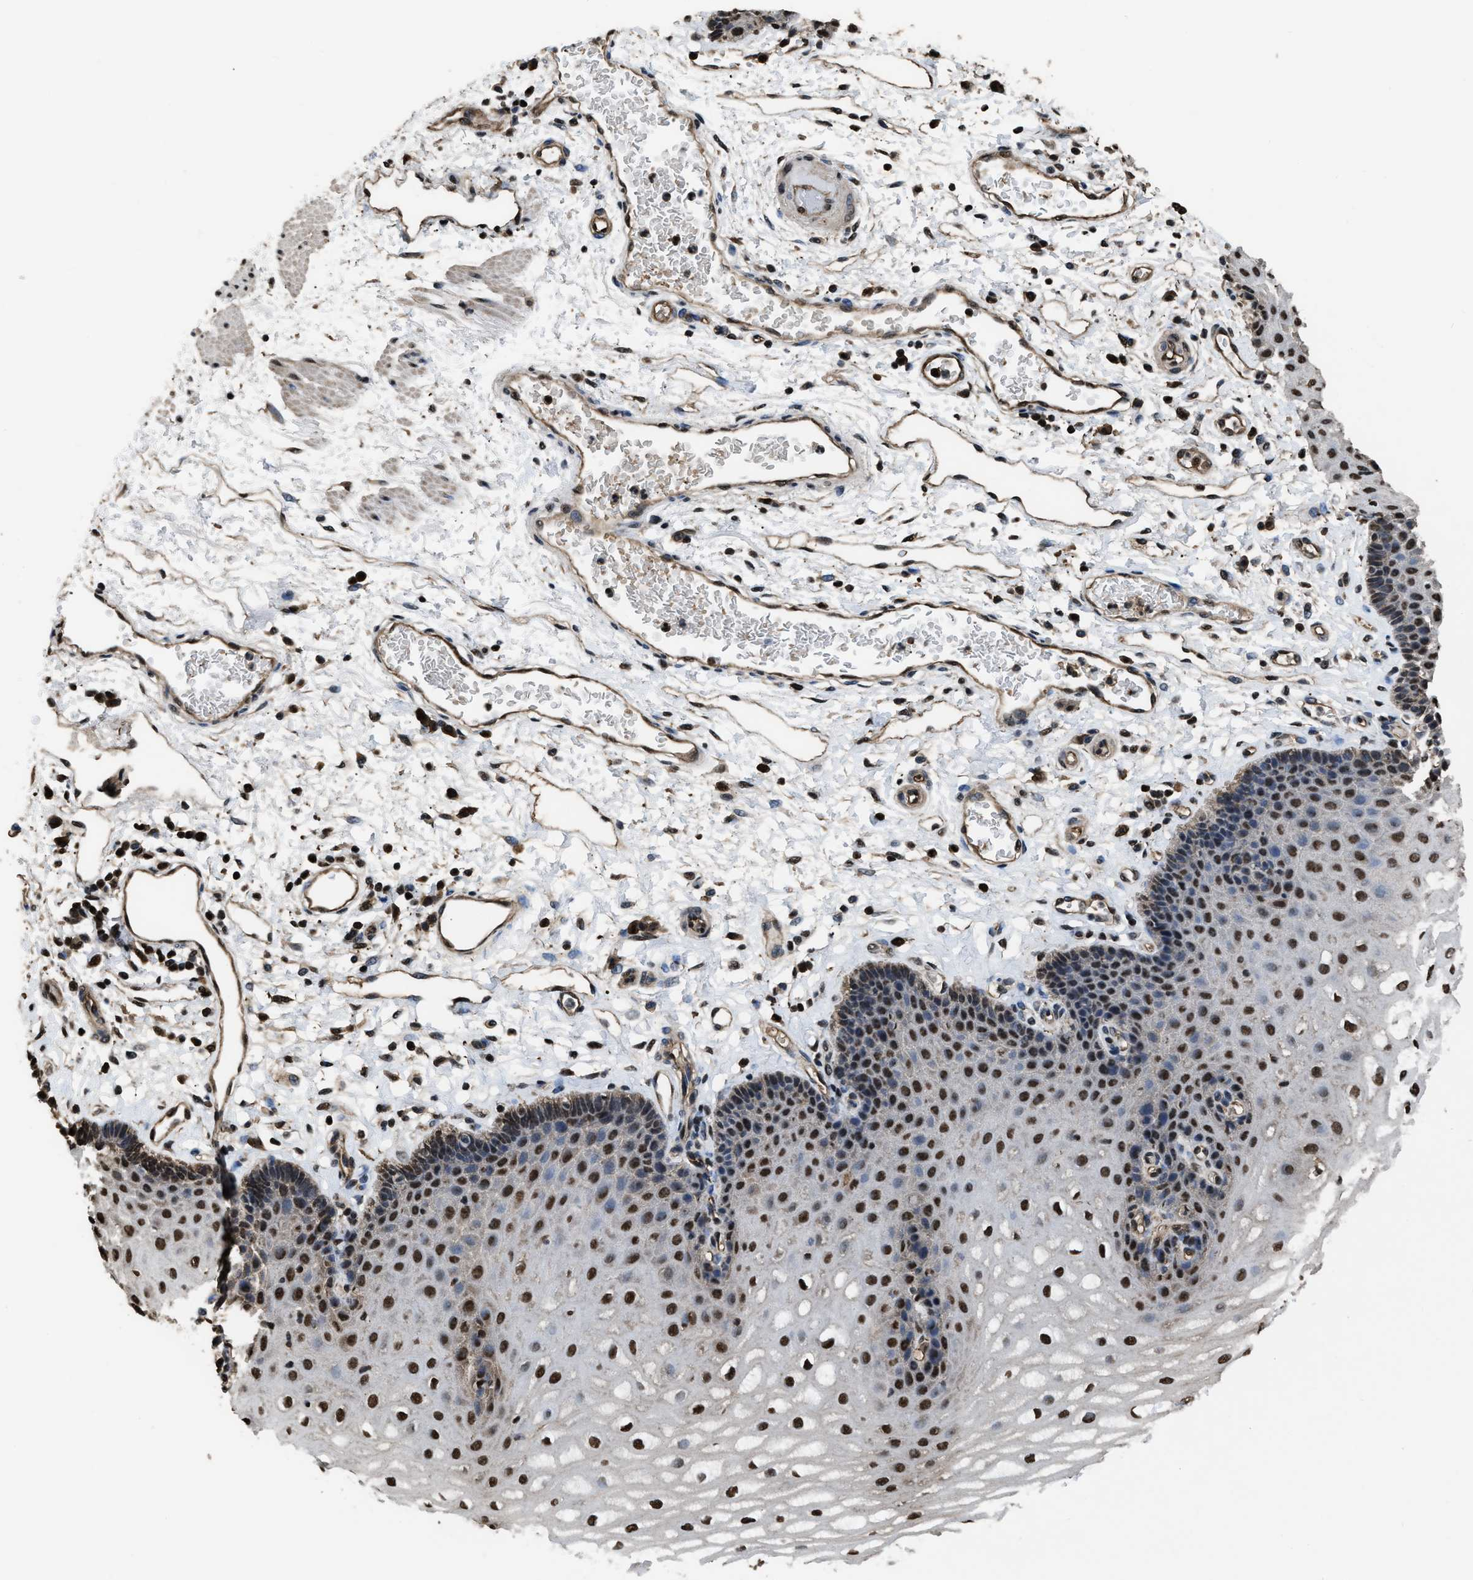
{"staining": {"intensity": "moderate", "quantity": ">75%", "location": "nuclear"}, "tissue": "esophagus", "cell_type": "Squamous epithelial cells", "image_type": "normal", "snomed": [{"axis": "morphology", "description": "Normal tissue, NOS"}, {"axis": "topography", "description": "Esophagus"}], "caption": "Esophagus stained with DAB IHC reveals medium levels of moderate nuclear positivity in about >75% of squamous epithelial cells.", "gene": "FNTA", "patient": {"sex": "male", "age": 54}}